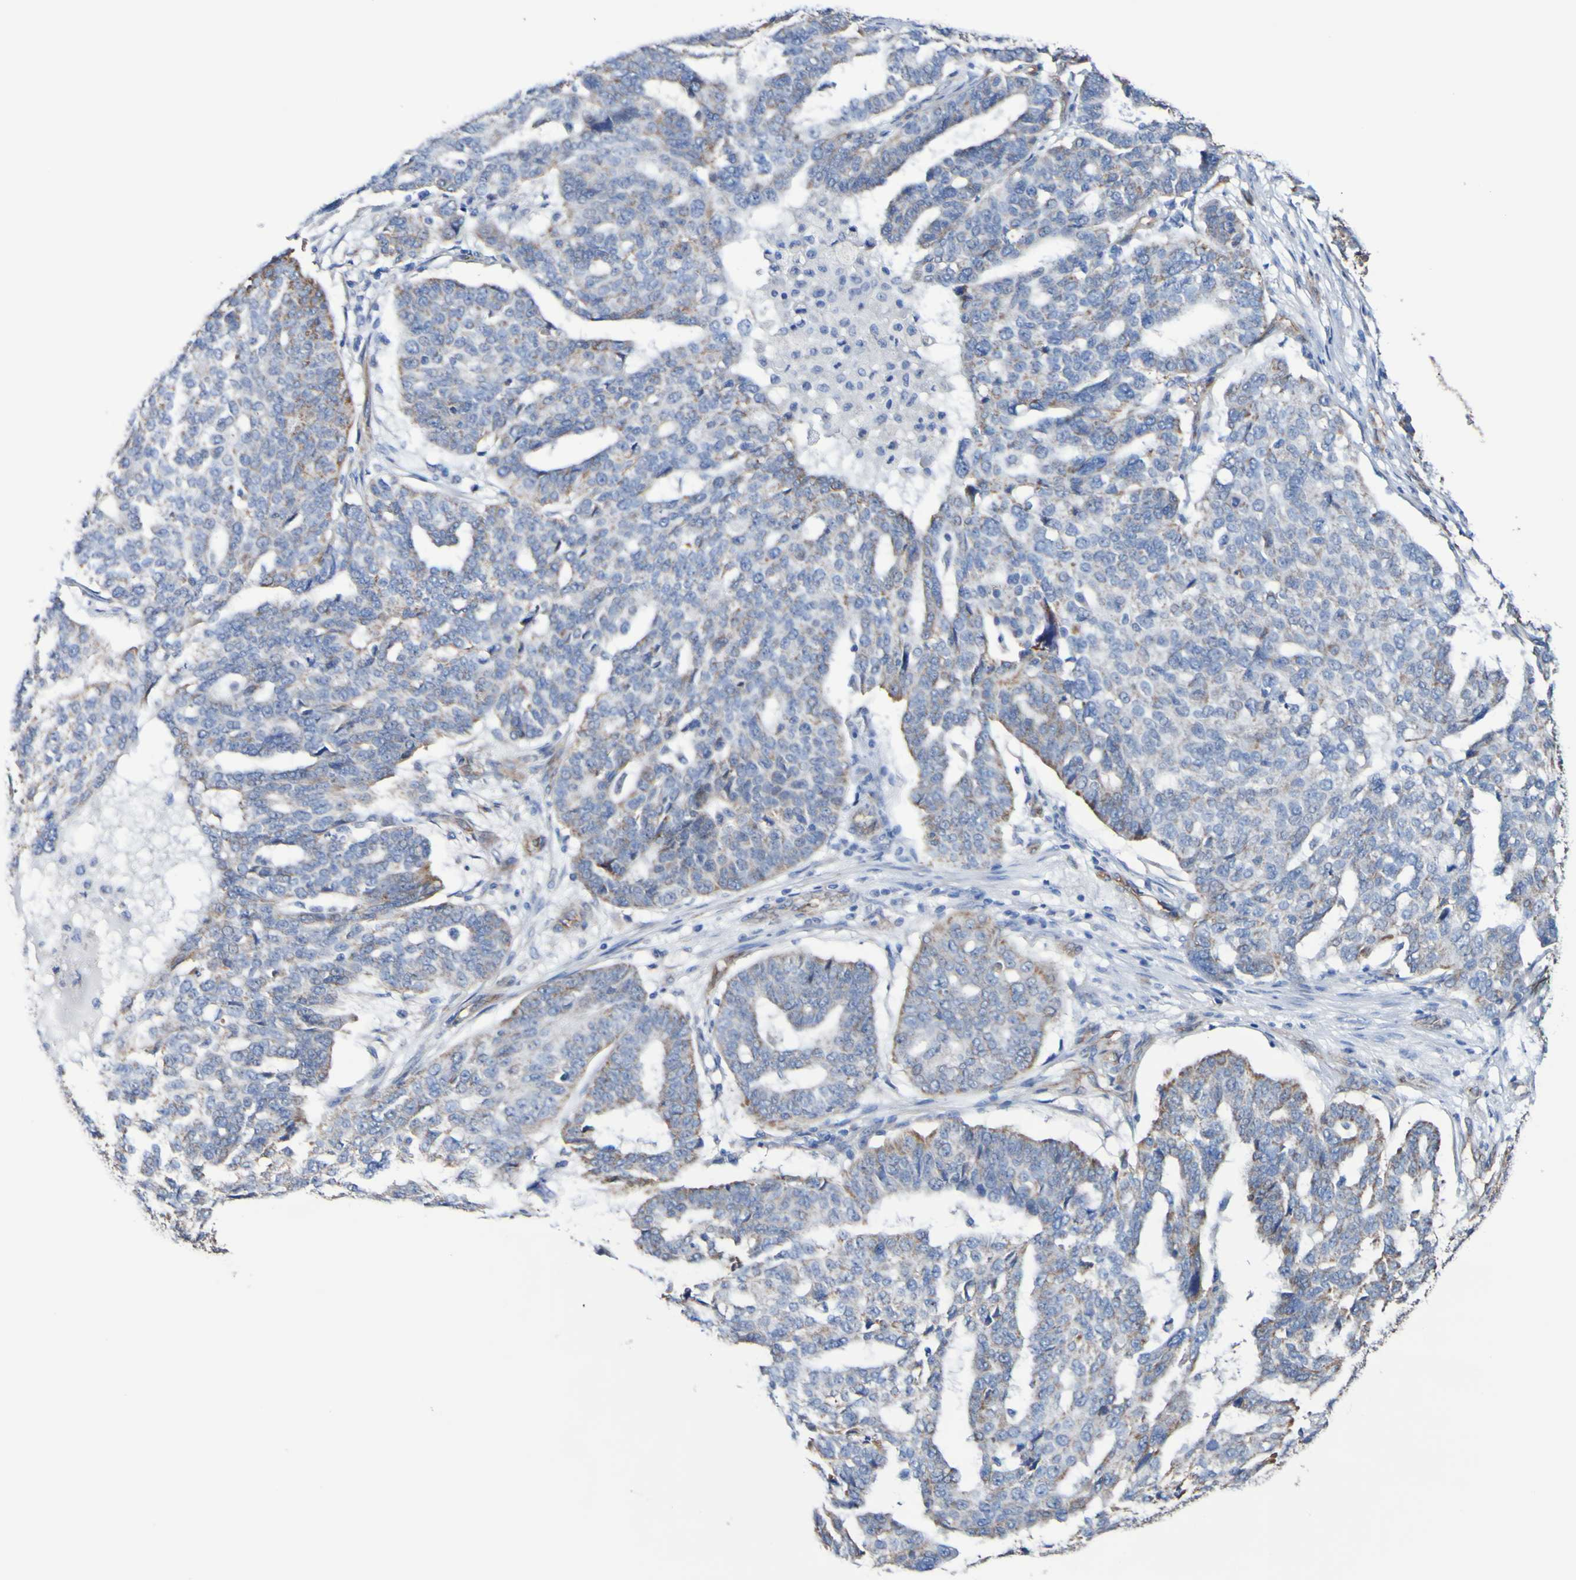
{"staining": {"intensity": "moderate", "quantity": "<25%", "location": "cytoplasmic/membranous"}, "tissue": "ovarian cancer", "cell_type": "Tumor cells", "image_type": "cancer", "snomed": [{"axis": "morphology", "description": "Cystadenocarcinoma, serous, NOS"}, {"axis": "topography", "description": "Ovary"}], "caption": "An image of serous cystadenocarcinoma (ovarian) stained for a protein shows moderate cytoplasmic/membranous brown staining in tumor cells.", "gene": "ELMOD3", "patient": {"sex": "female", "age": 59}}